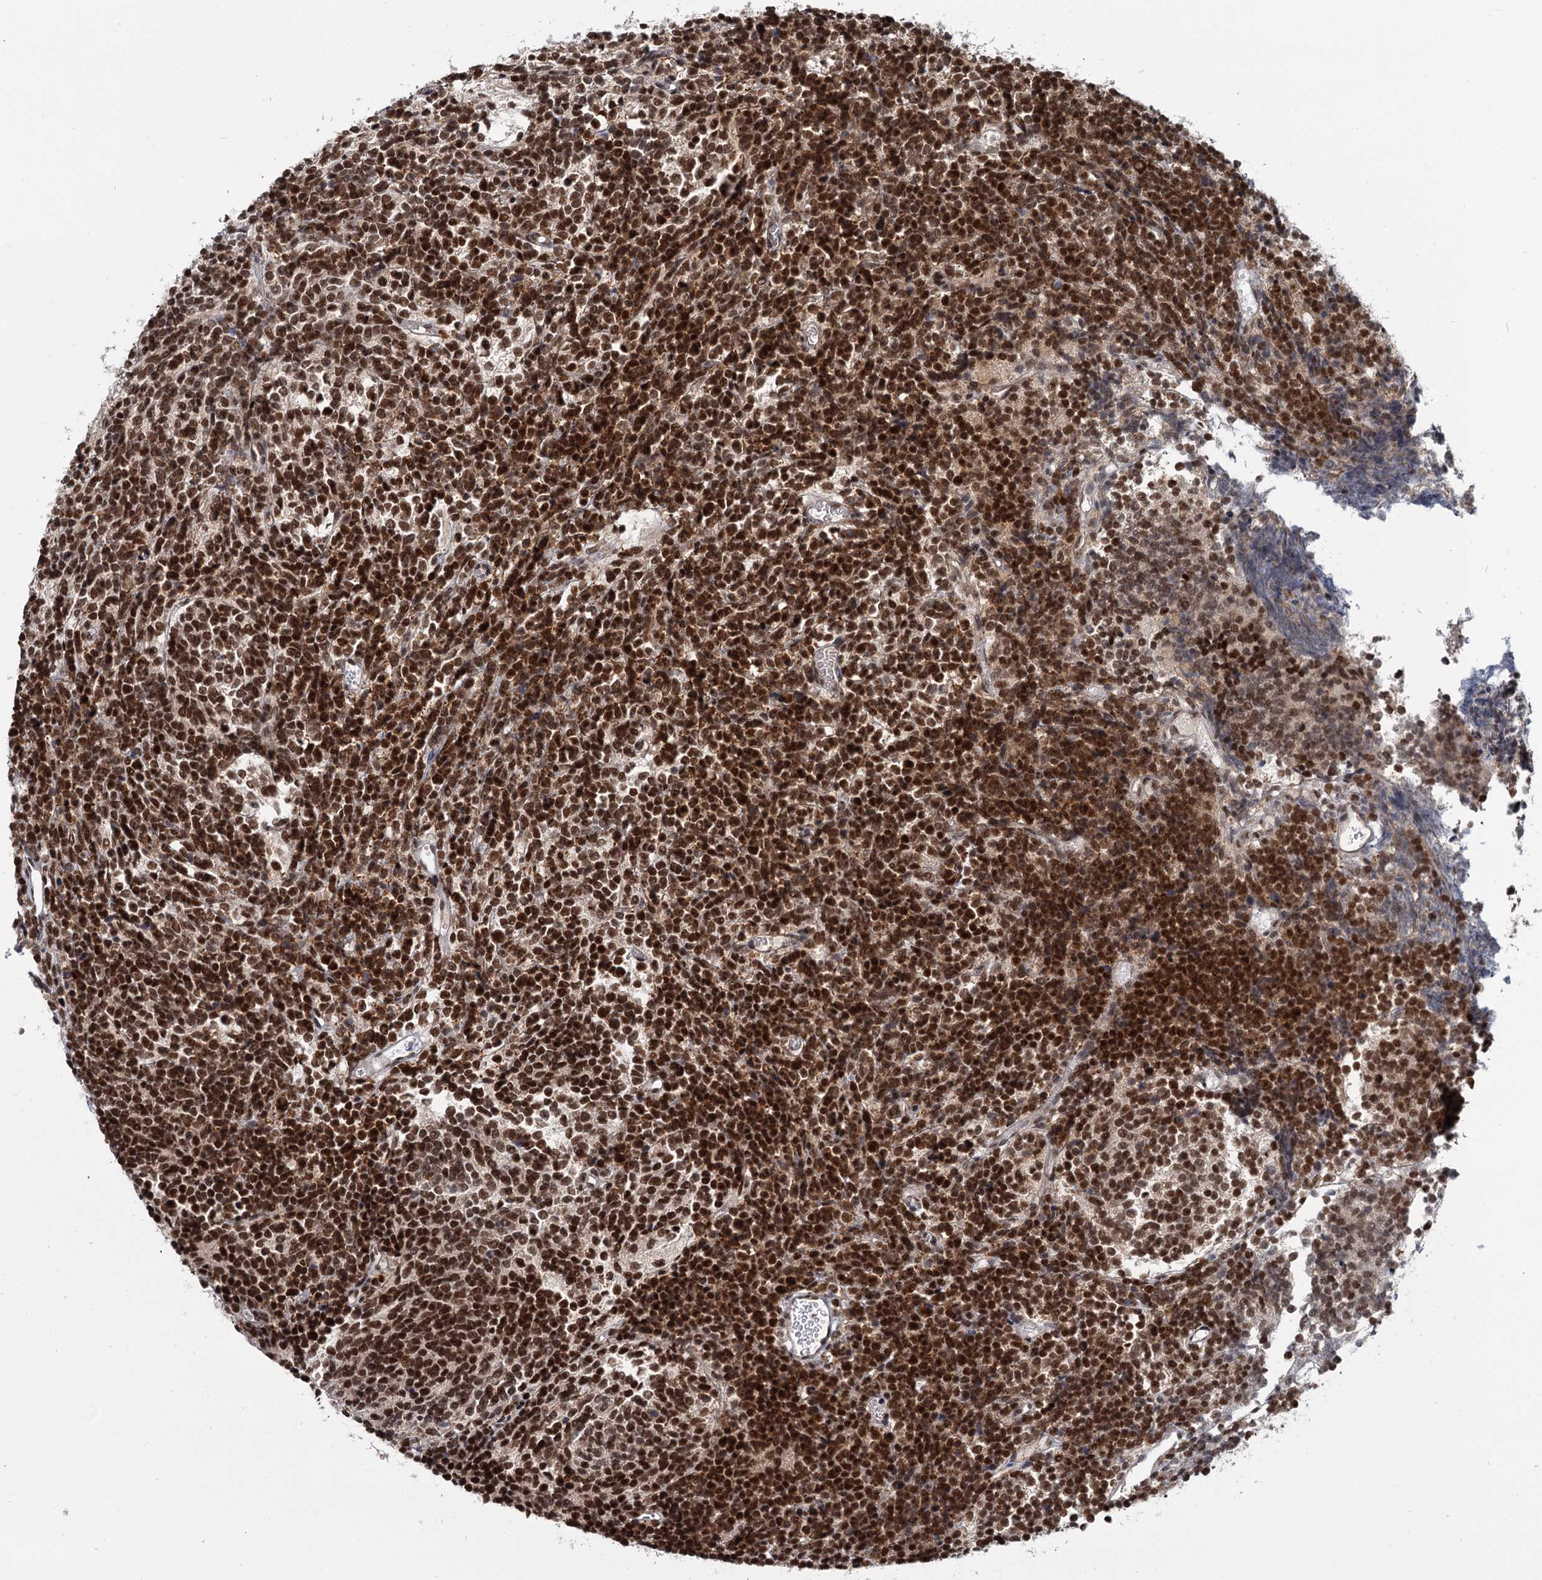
{"staining": {"intensity": "strong", "quantity": ">75%", "location": "nuclear"}, "tissue": "glioma", "cell_type": "Tumor cells", "image_type": "cancer", "snomed": [{"axis": "morphology", "description": "Glioma, malignant, Low grade"}, {"axis": "topography", "description": "Brain"}], "caption": "Immunohistochemistry (IHC) image of glioma stained for a protein (brown), which demonstrates high levels of strong nuclear staining in about >75% of tumor cells.", "gene": "WBP4", "patient": {"sex": "female", "age": 1}}